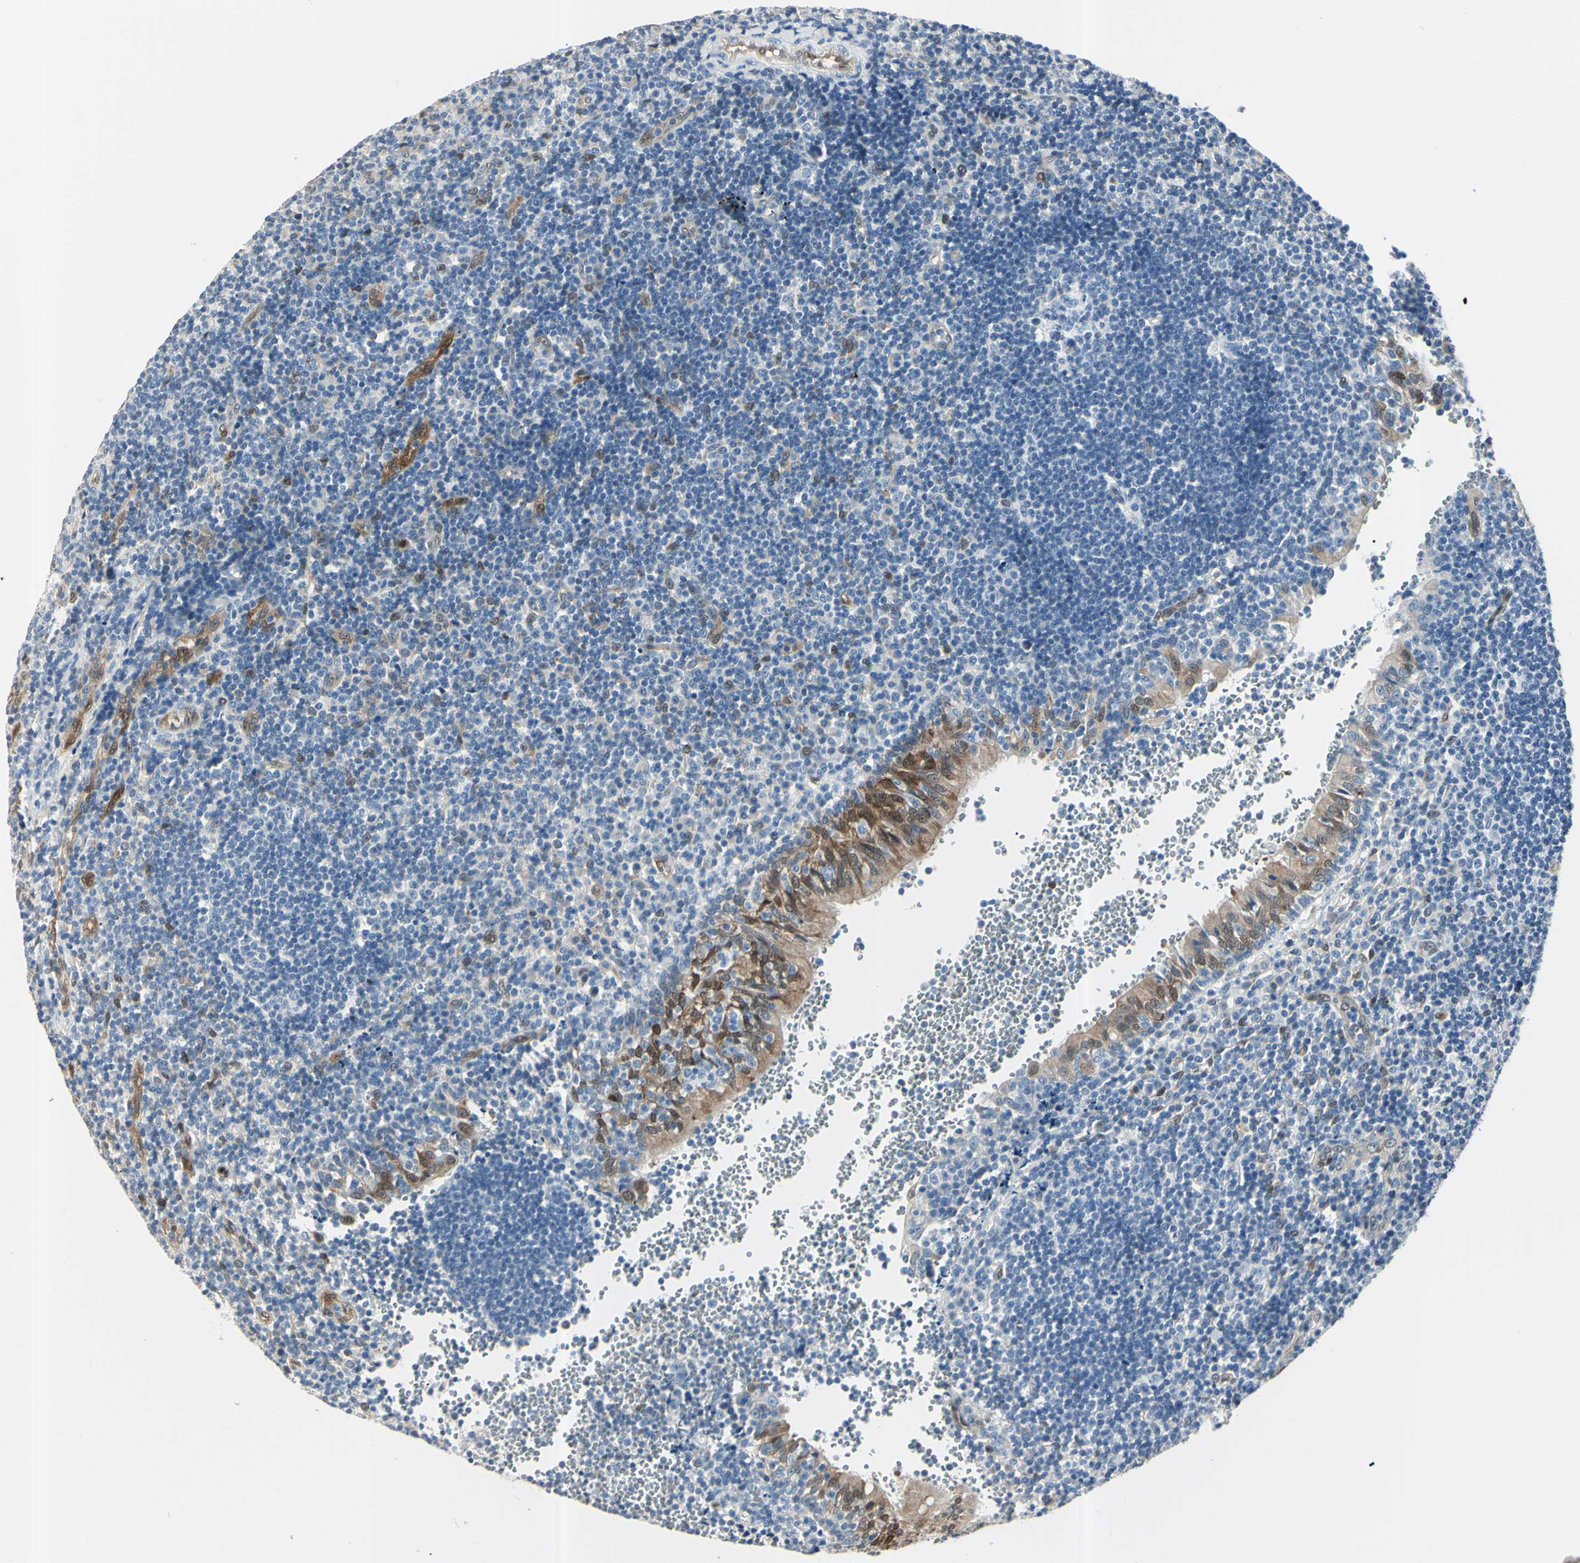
{"staining": {"intensity": "negative", "quantity": "none", "location": "none"}, "tissue": "tonsil", "cell_type": "Germinal center cells", "image_type": "normal", "snomed": [{"axis": "morphology", "description": "Normal tissue, NOS"}, {"axis": "topography", "description": "Tonsil"}], "caption": "A photomicrograph of tonsil stained for a protein reveals no brown staining in germinal center cells. (Immunohistochemistry, brightfield microscopy, high magnification).", "gene": "AKR1C3", "patient": {"sex": "female", "age": 40}}